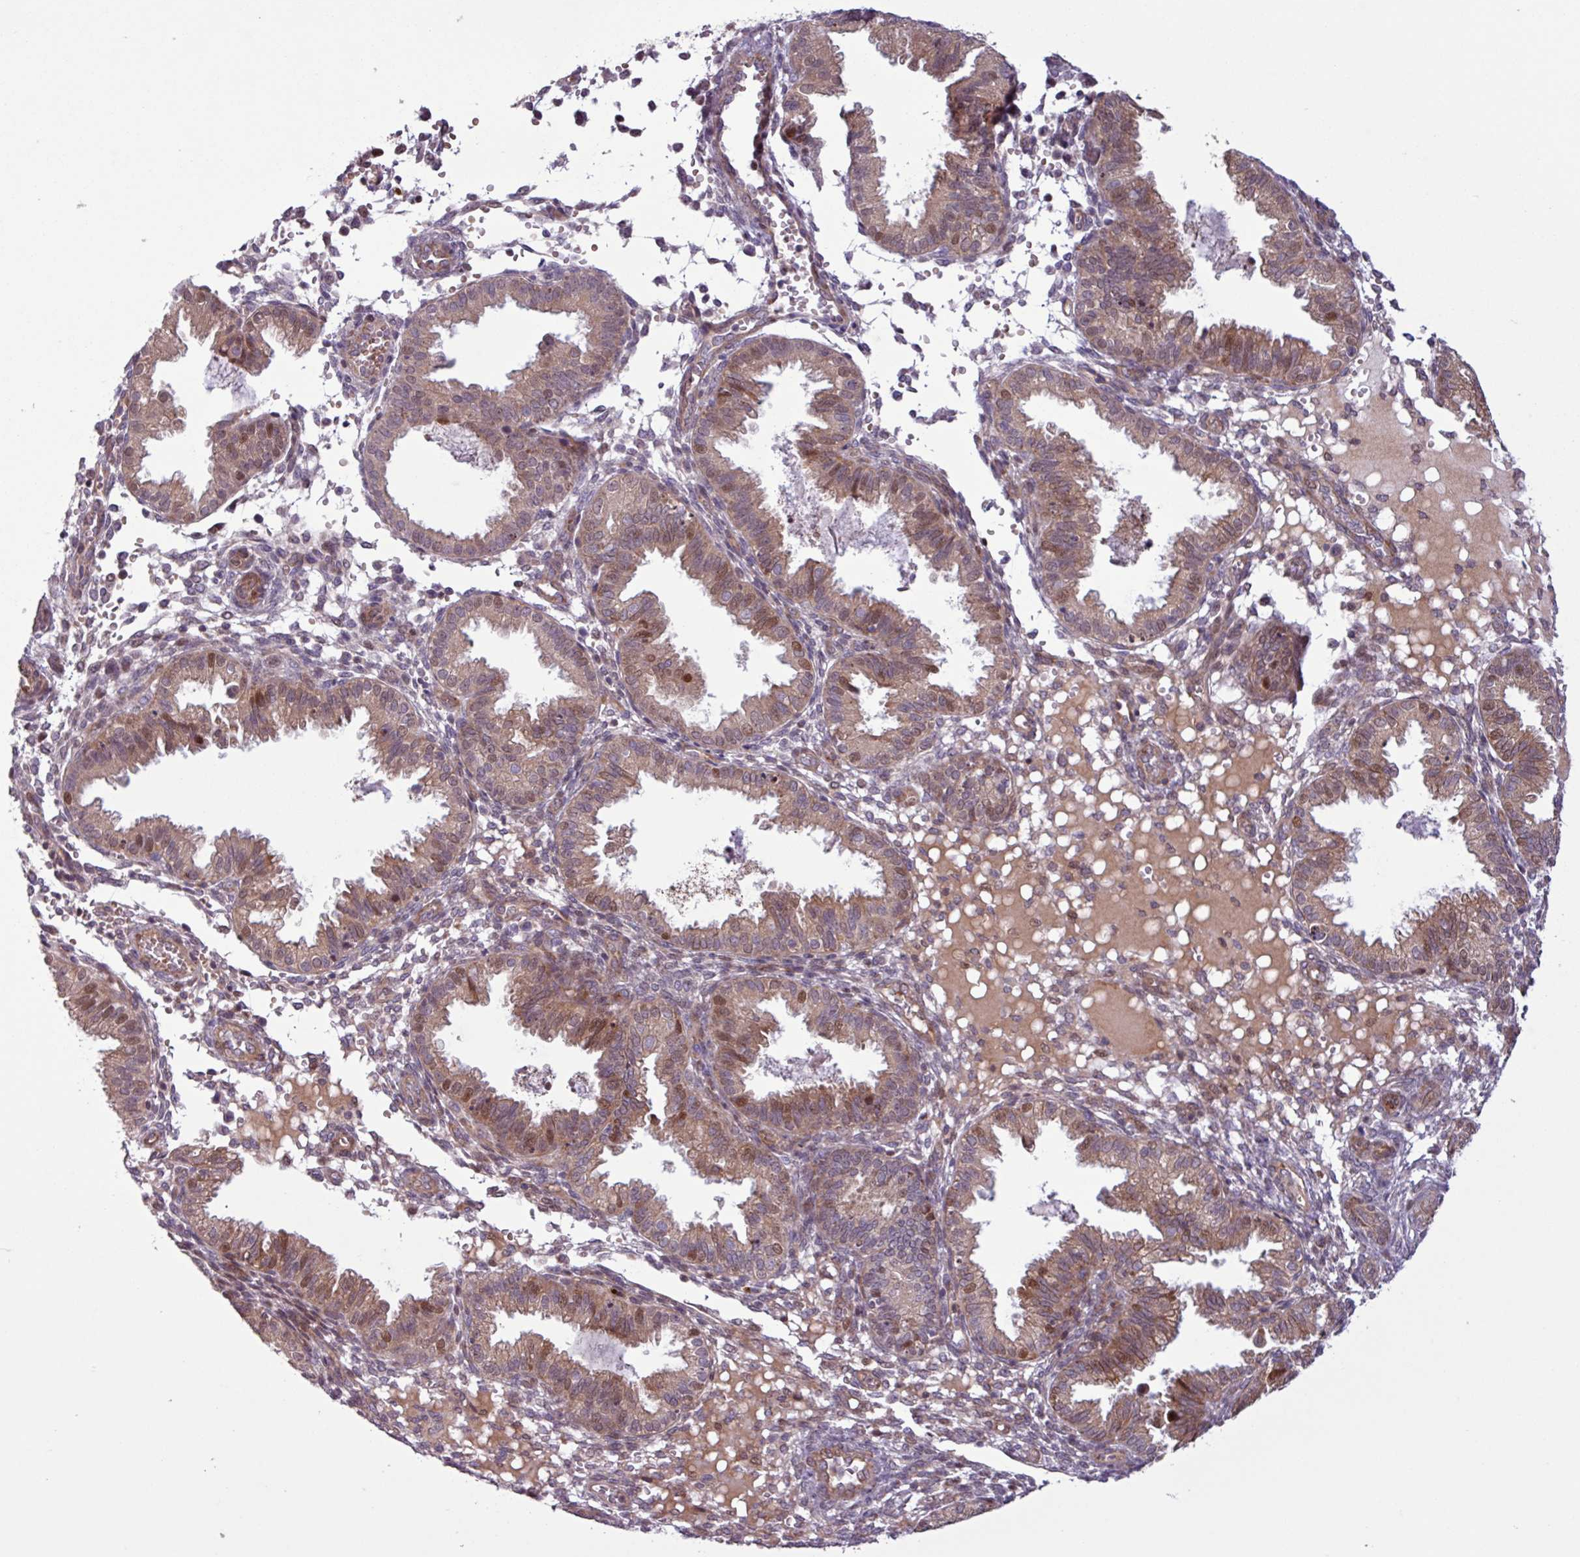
{"staining": {"intensity": "moderate", "quantity": "<25%", "location": "cytoplasmic/membranous,nuclear"}, "tissue": "endometrium", "cell_type": "Cells in endometrial stroma", "image_type": "normal", "snomed": [{"axis": "morphology", "description": "Normal tissue, NOS"}, {"axis": "topography", "description": "Endometrium"}], "caption": "Protein staining by immunohistochemistry (IHC) reveals moderate cytoplasmic/membranous,nuclear positivity in approximately <25% of cells in endometrial stroma in unremarkable endometrium. (IHC, brightfield microscopy, high magnification).", "gene": "PDPR", "patient": {"sex": "female", "age": 33}}